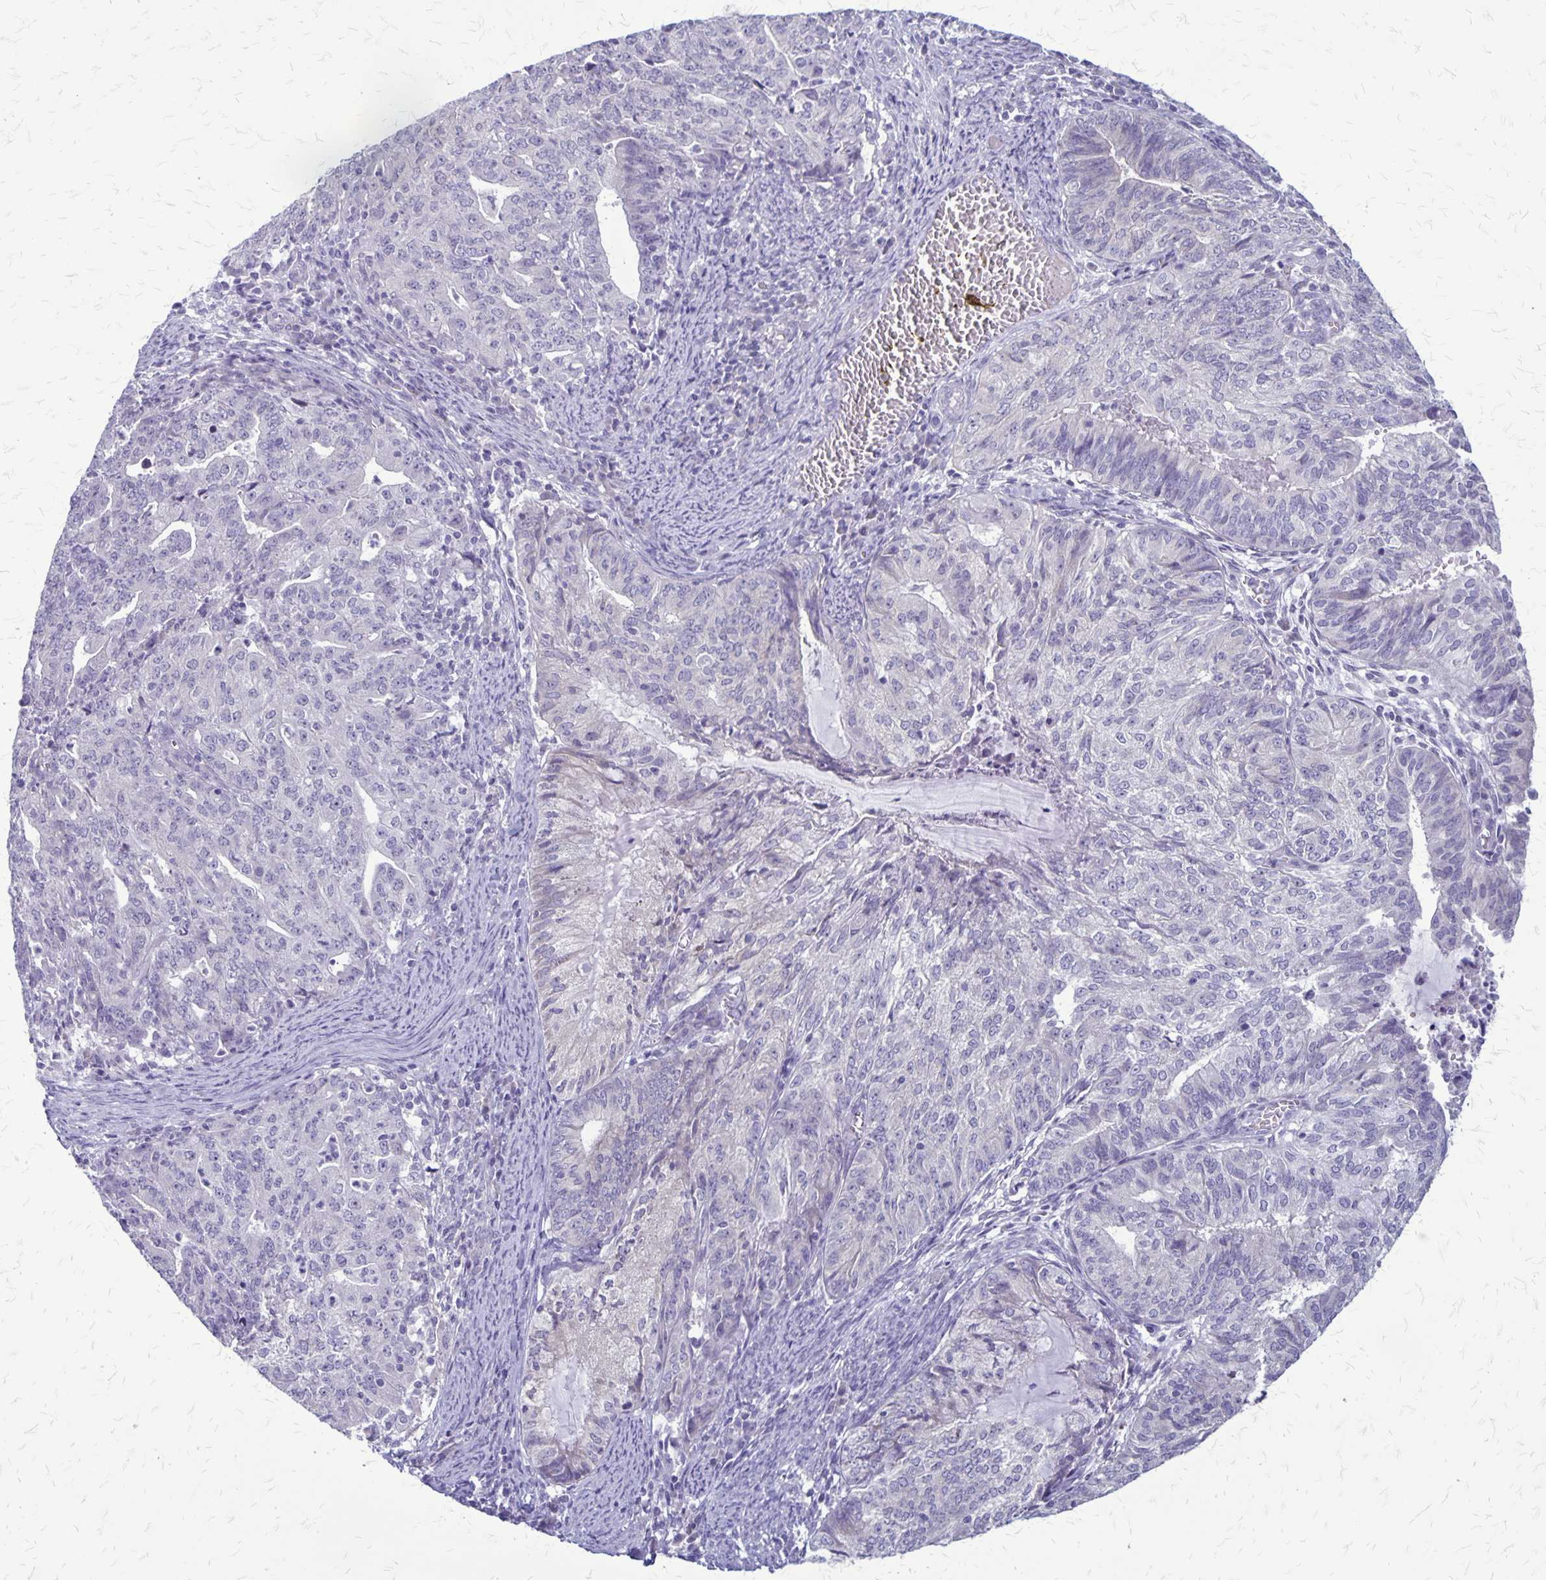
{"staining": {"intensity": "negative", "quantity": "none", "location": "none"}, "tissue": "endometrial cancer", "cell_type": "Tumor cells", "image_type": "cancer", "snomed": [{"axis": "morphology", "description": "Adenocarcinoma, NOS"}, {"axis": "topography", "description": "Endometrium"}], "caption": "This is an IHC micrograph of endometrial adenocarcinoma. There is no expression in tumor cells.", "gene": "PLXNB3", "patient": {"sex": "female", "age": 82}}